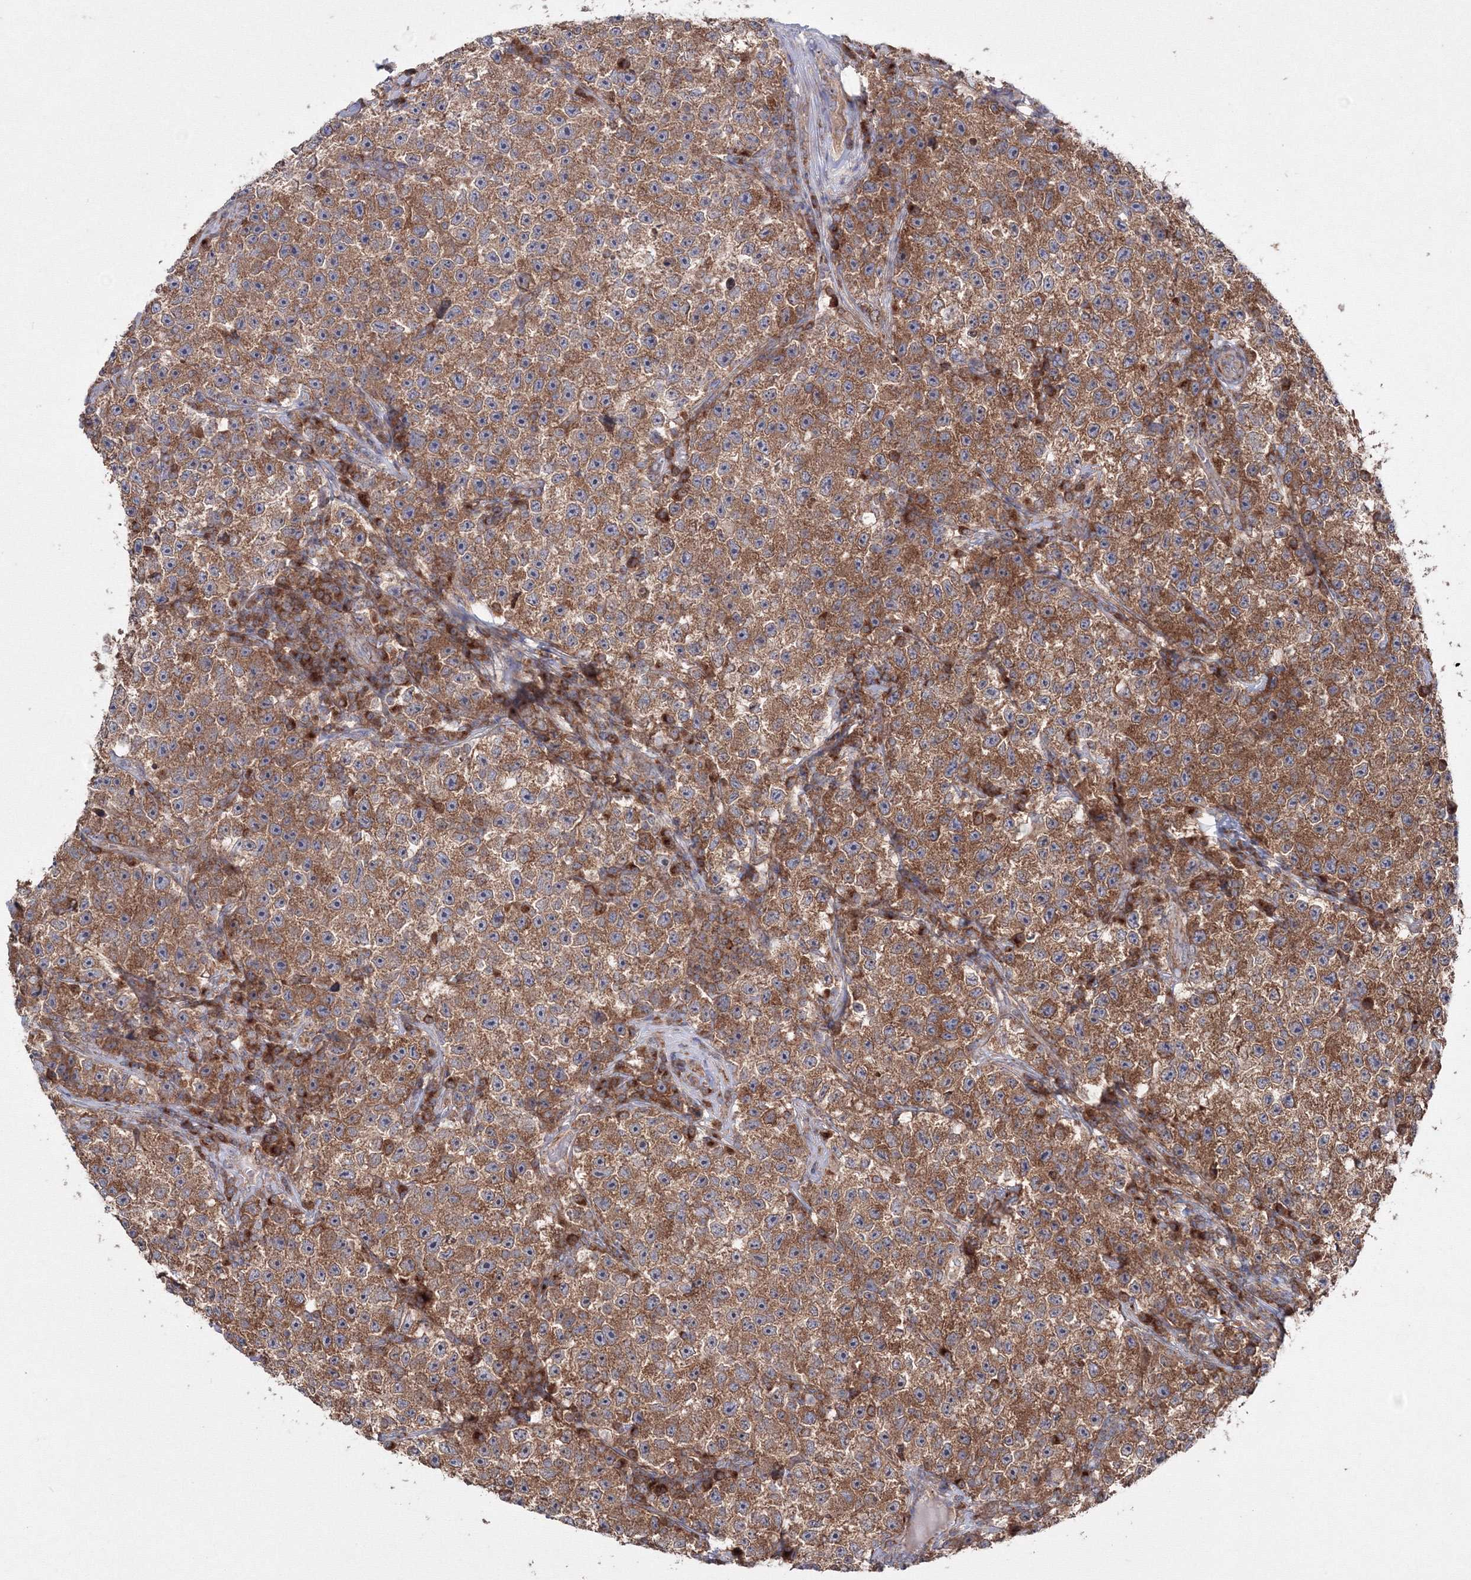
{"staining": {"intensity": "moderate", "quantity": ">75%", "location": "cytoplasmic/membranous"}, "tissue": "testis cancer", "cell_type": "Tumor cells", "image_type": "cancer", "snomed": [{"axis": "morphology", "description": "Seminoma, NOS"}, {"axis": "topography", "description": "Testis"}], "caption": "Protein staining of seminoma (testis) tissue shows moderate cytoplasmic/membranous positivity in about >75% of tumor cells.", "gene": "PEX13", "patient": {"sex": "male", "age": 22}}